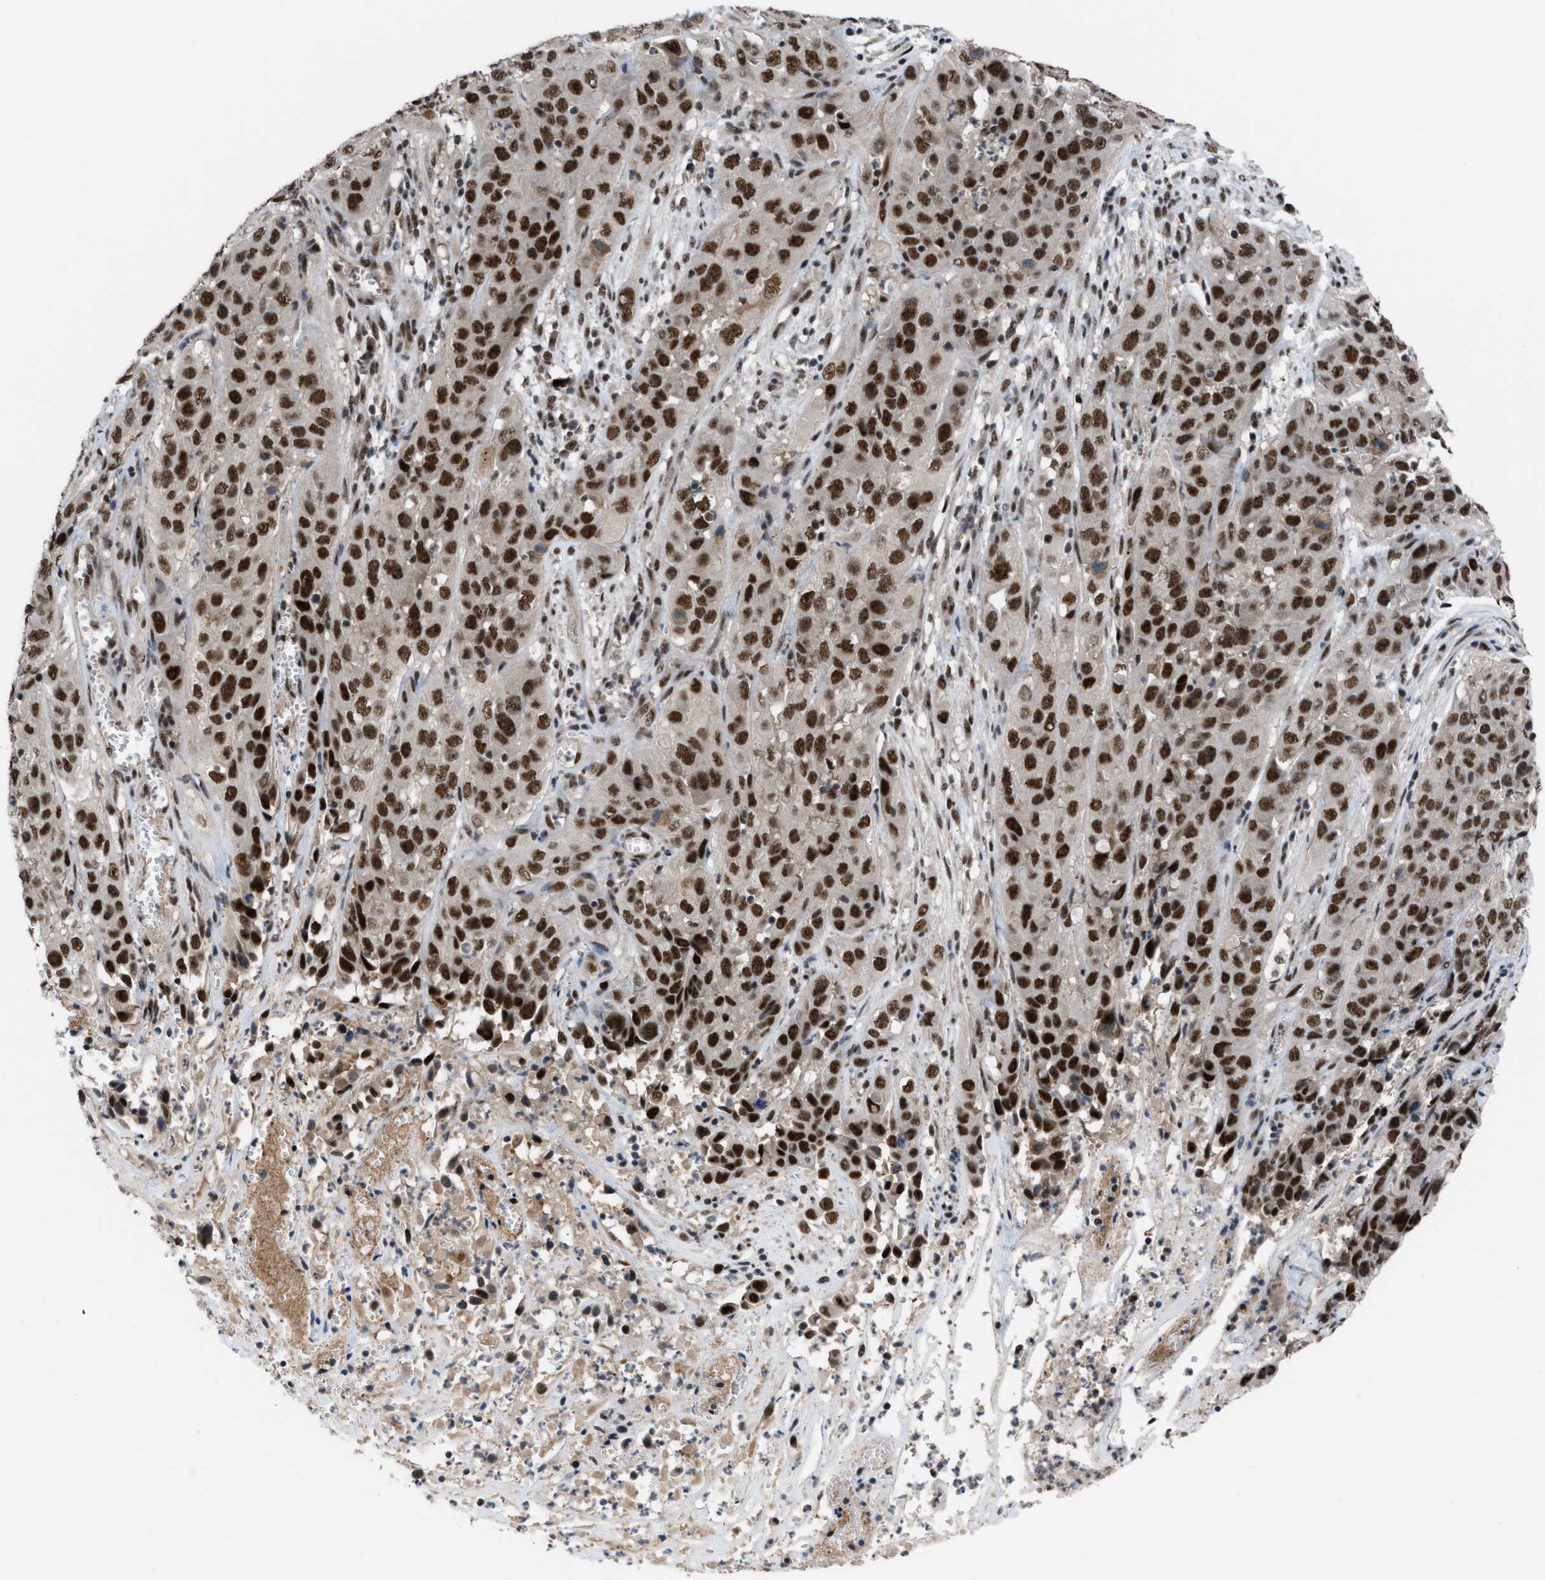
{"staining": {"intensity": "strong", "quantity": ">75%", "location": "nuclear"}, "tissue": "cervical cancer", "cell_type": "Tumor cells", "image_type": "cancer", "snomed": [{"axis": "morphology", "description": "Squamous cell carcinoma, NOS"}, {"axis": "topography", "description": "Cervix"}], "caption": "High-magnification brightfield microscopy of cervical cancer stained with DAB (3,3'-diaminobenzidine) (brown) and counterstained with hematoxylin (blue). tumor cells exhibit strong nuclear positivity is appreciated in about>75% of cells.", "gene": "PRPF4", "patient": {"sex": "female", "age": 32}}